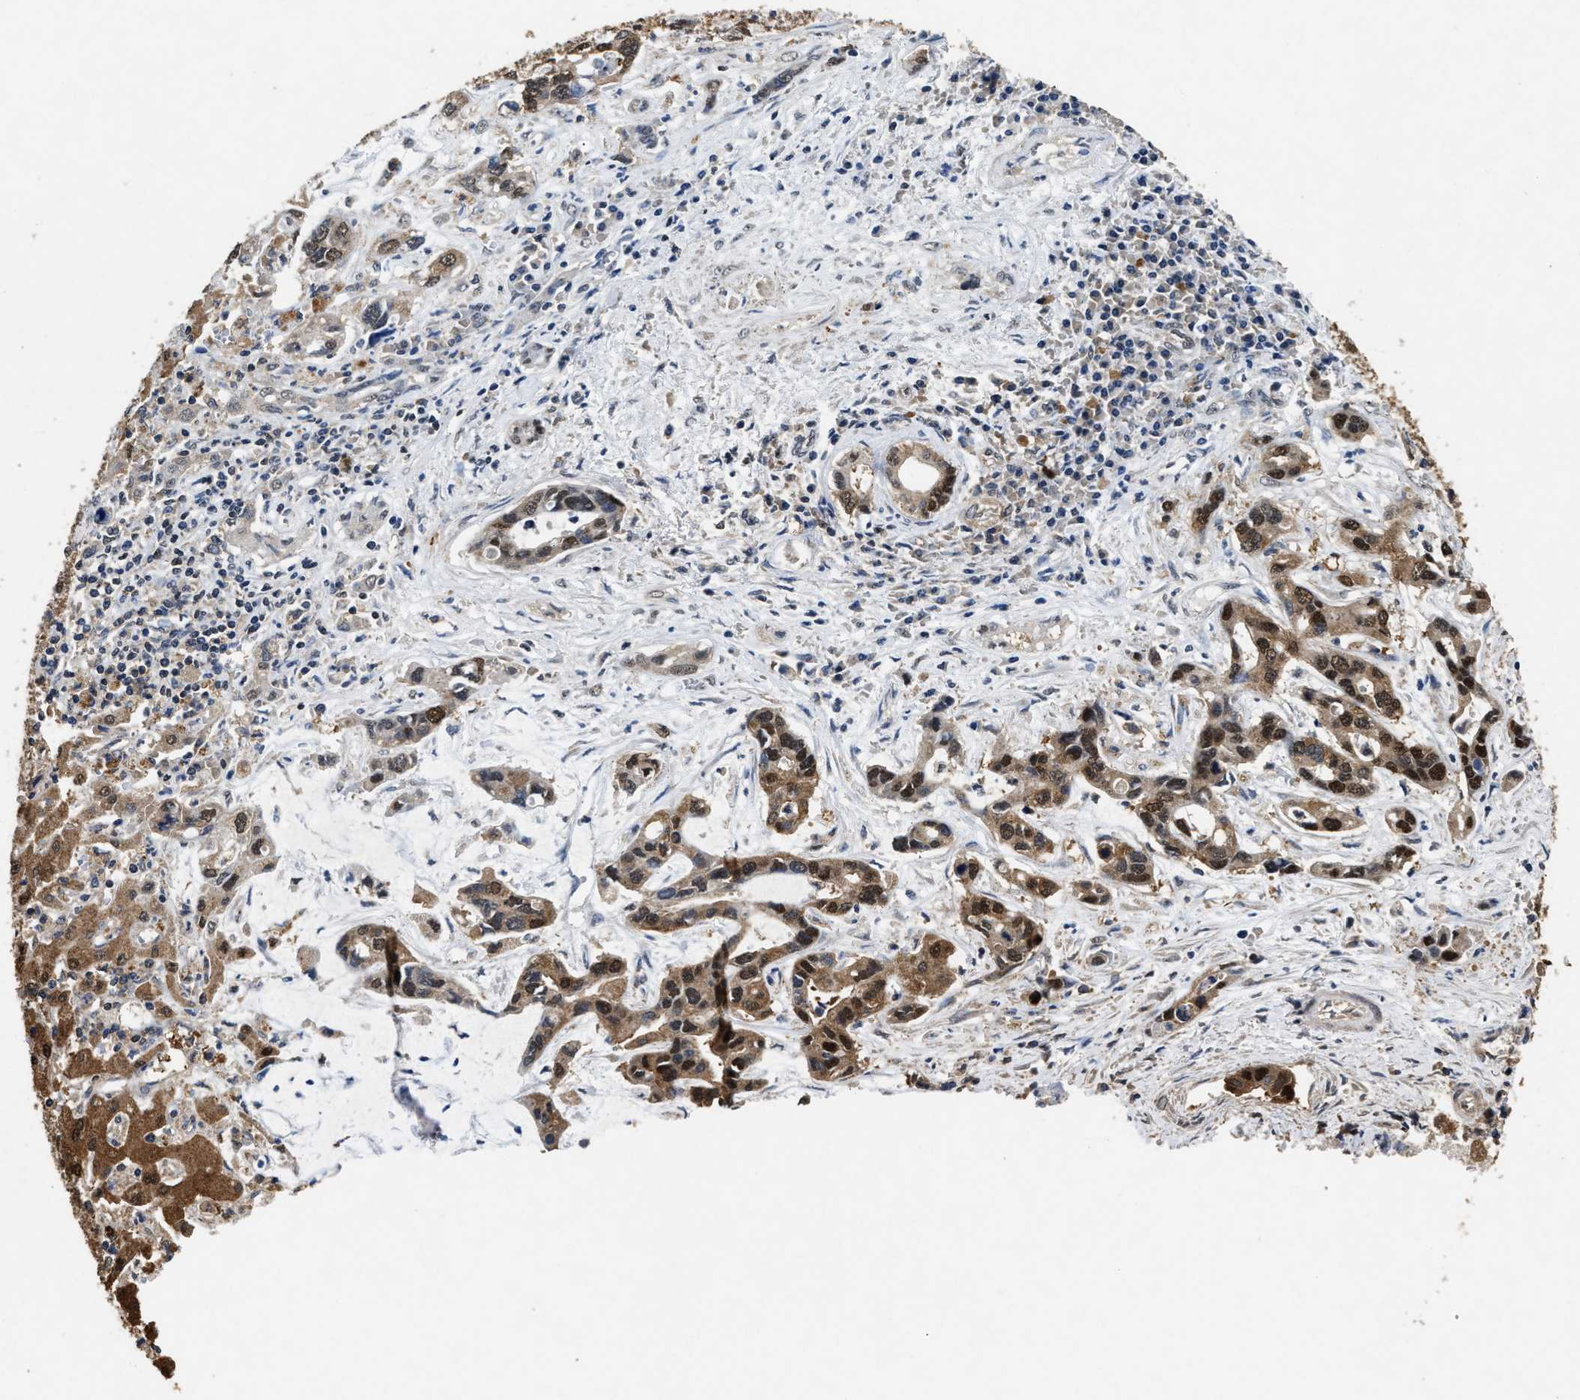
{"staining": {"intensity": "moderate", "quantity": ">75%", "location": "cytoplasmic/membranous,nuclear"}, "tissue": "liver cancer", "cell_type": "Tumor cells", "image_type": "cancer", "snomed": [{"axis": "morphology", "description": "Cholangiocarcinoma"}, {"axis": "topography", "description": "Liver"}], "caption": "Immunohistochemical staining of human cholangiocarcinoma (liver) reveals medium levels of moderate cytoplasmic/membranous and nuclear positivity in about >75% of tumor cells. Nuclei are stained in blue.", "gene": "ACAT2", "patient": {"sex": "female", "age": 65}}